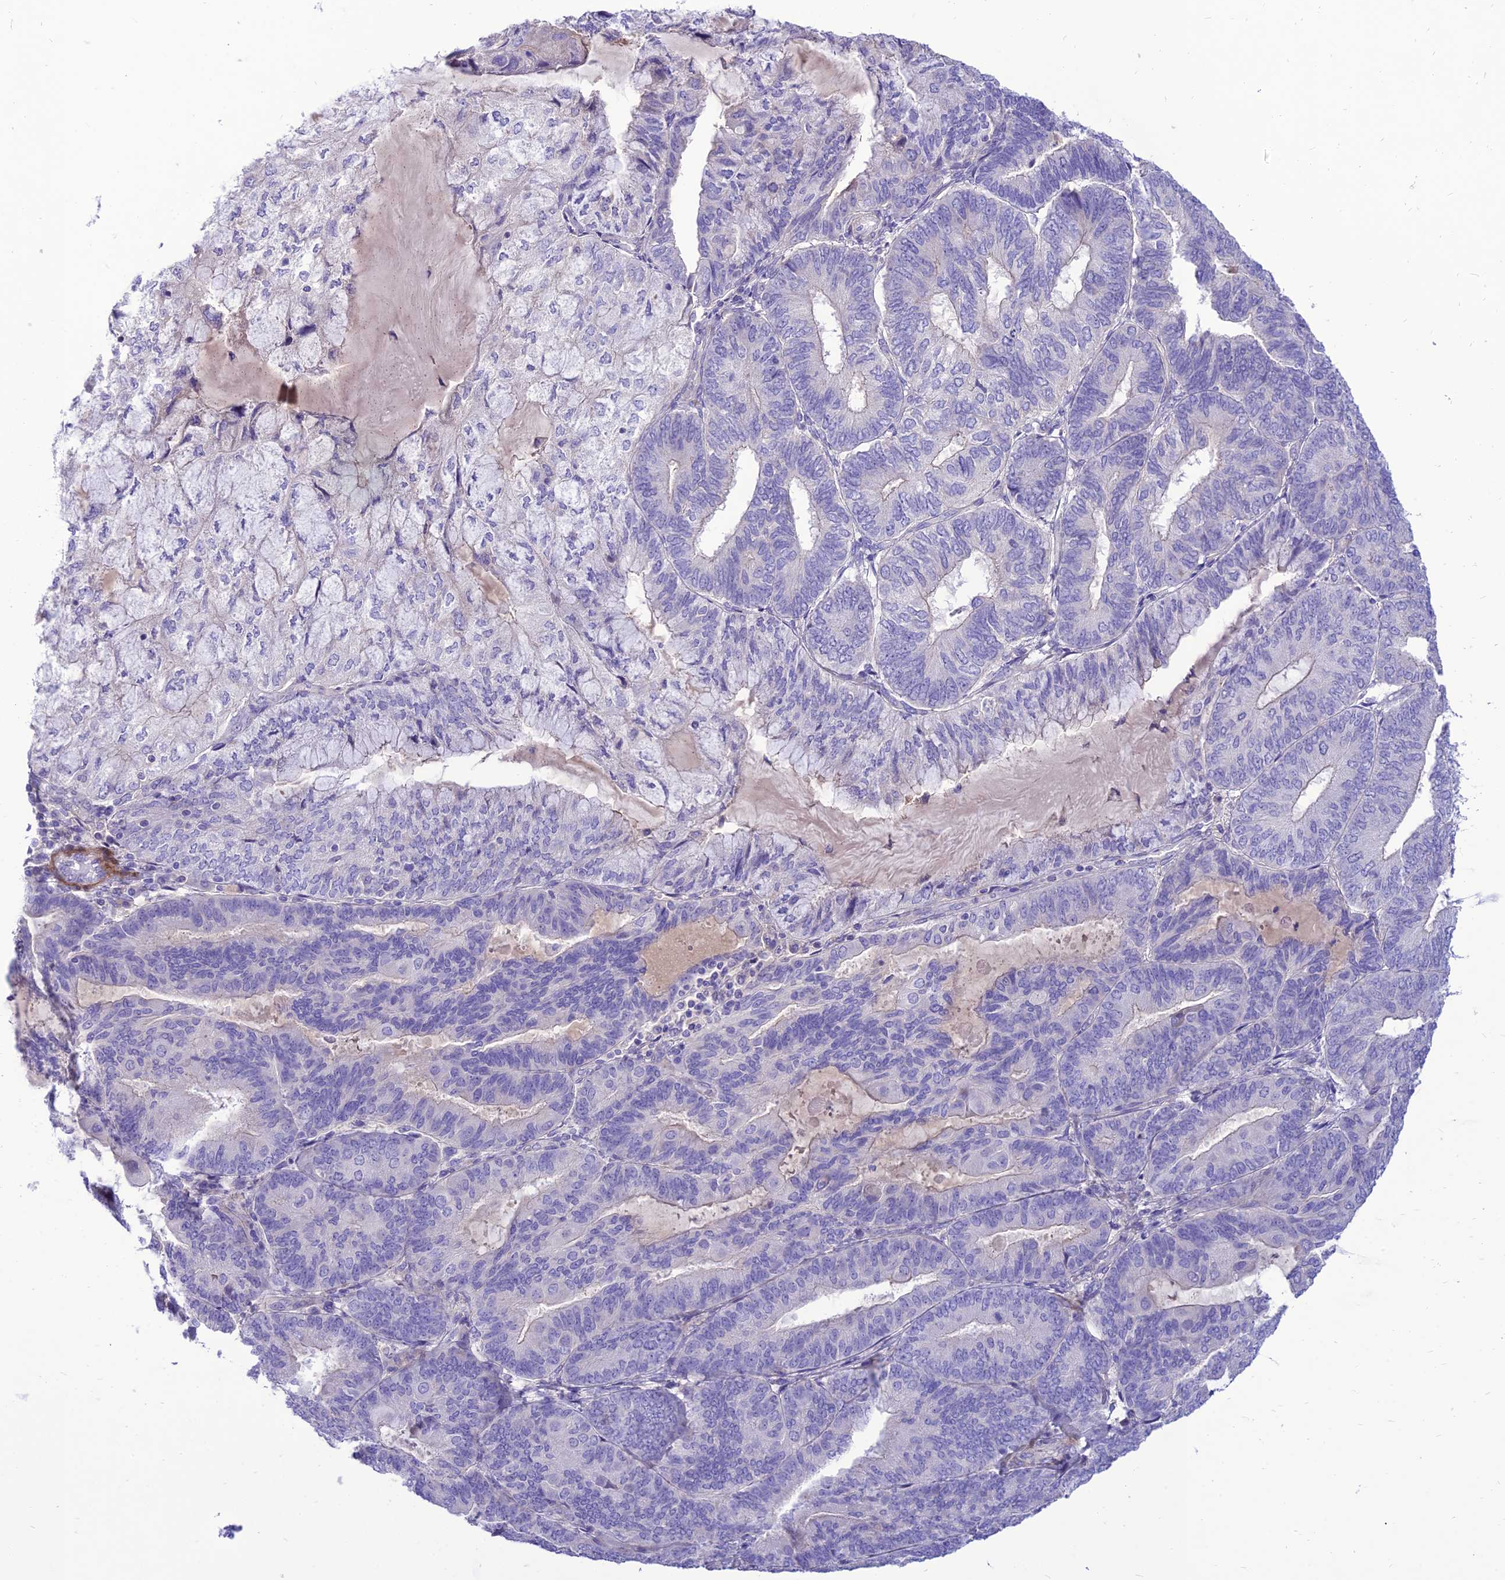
{"staining": {"intensity": "negative", "quantity": "none", "location": "none"}, "tissue": "endometrial cancer", "cell_type": "Tumor cells", "image_type": "cancer", "snomed": [{"axis": "morphology", "description": "Adenocarcinoma, NOS"}, {"axis": "topography", "description": "Endometrium"}], "caption": "Immunohistochemistry (IHC) photomicrograph of human endometrial cancer (adenocarcinoma) stained for a protein (brown), which displays no expression in tumor cells.", "gene": "TEKT3", "patient": {"sex": "female", "age": 81}}